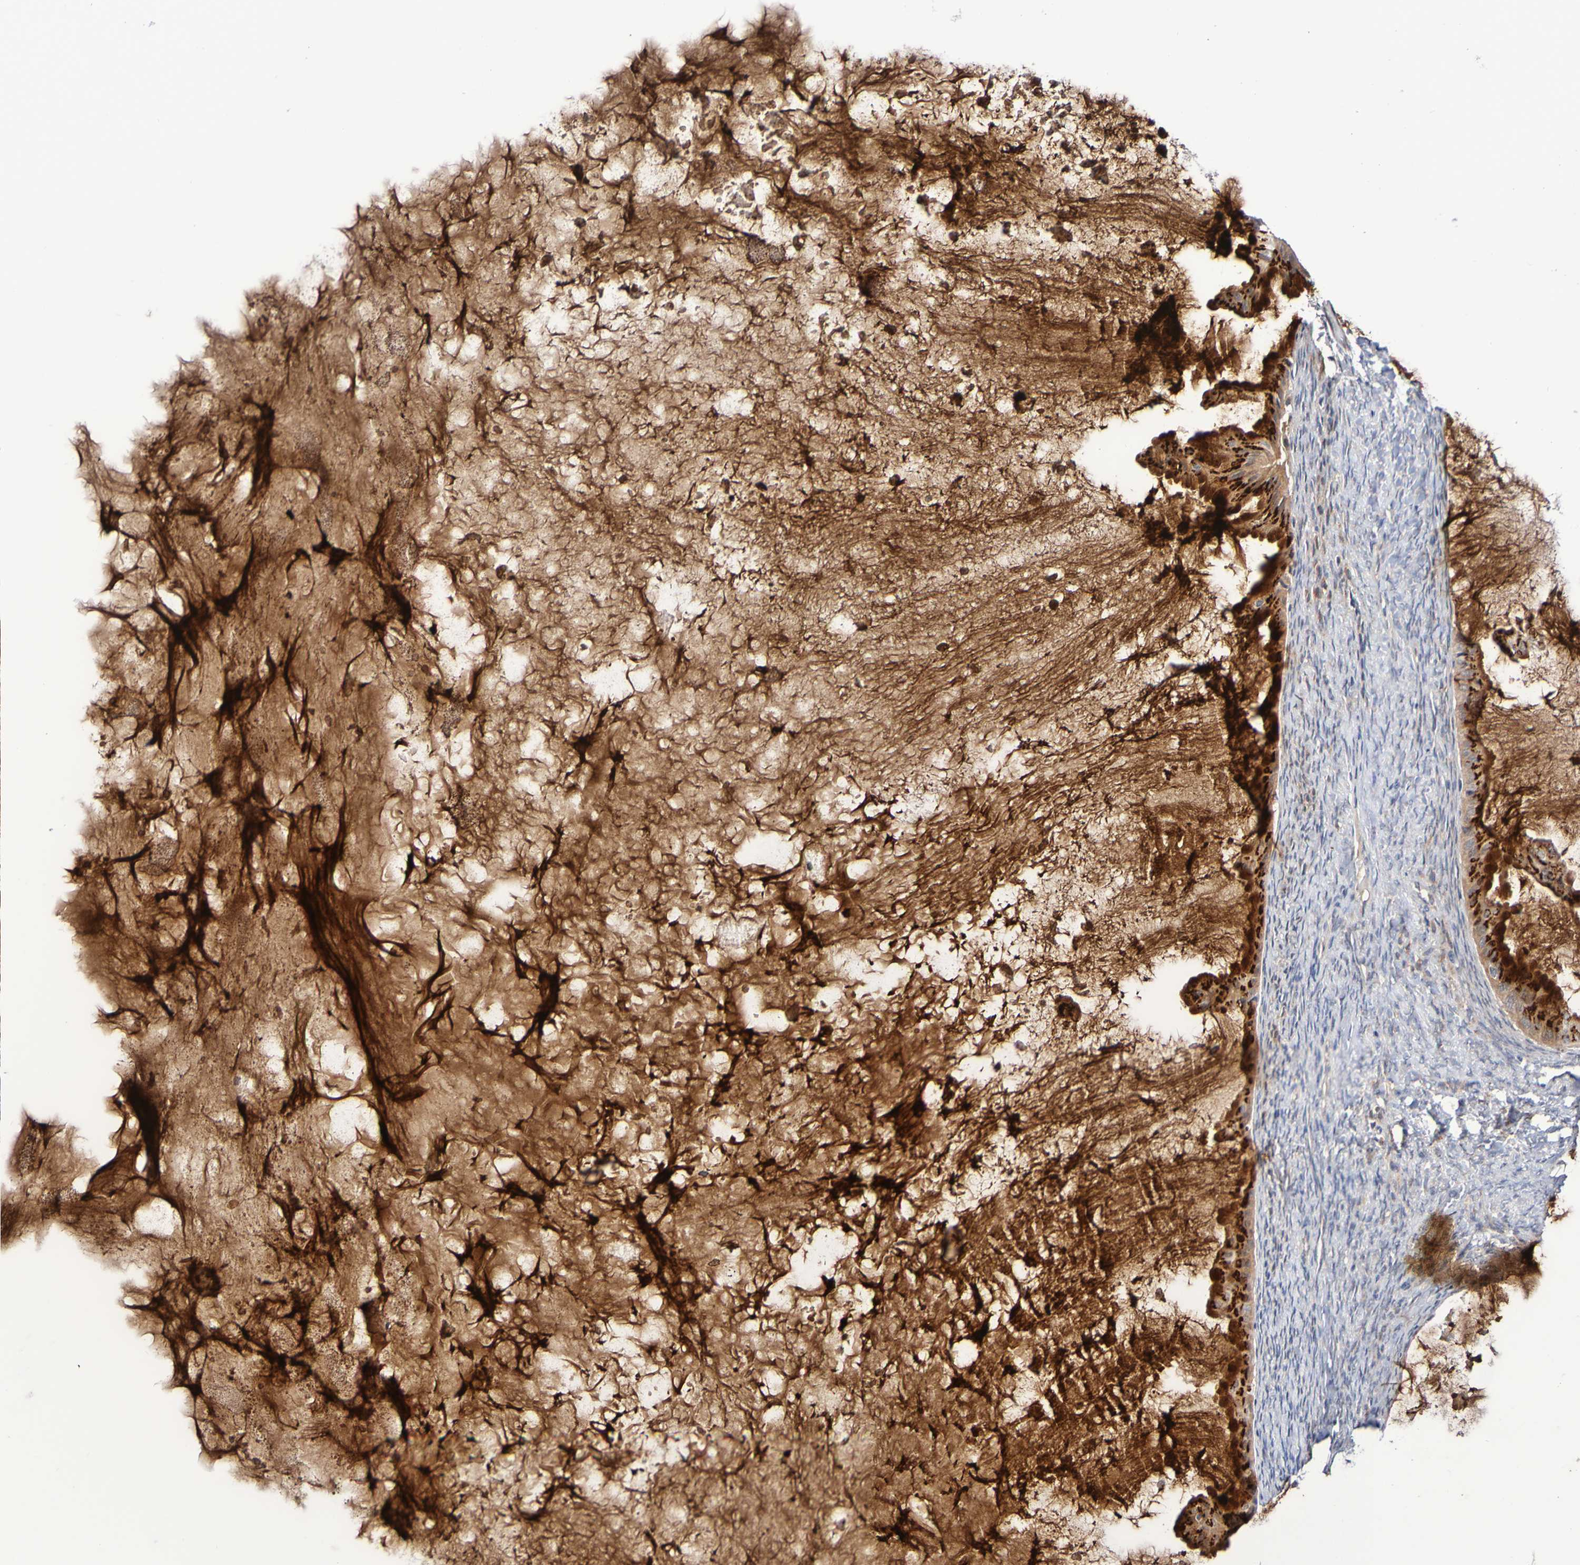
{"staining": {"intensity": "strong", "quantity": ">75%", "location": "cytoplasmic/membranous"}, "tissue": "ovarian cancer", "cell_type": "Tumor cells", "image_type": "cancer", "snomed": [{"axis": "morphology", "description": "Cystadenocarcinoma, mucinous, NOS"}, {"axis": "topography", "description": "Ovary"}], "caption": "Immunohistochemical staining of mucinous cystadenocarcinoma (ovarian) exhibits high levels of strong cytoplasmic/membranous protein positivity in approximately >75% of tumor cells. Nuclei are stained in blue.", "gene": "PTP4A2", "patient": {"sex": "female", "age": 61}}